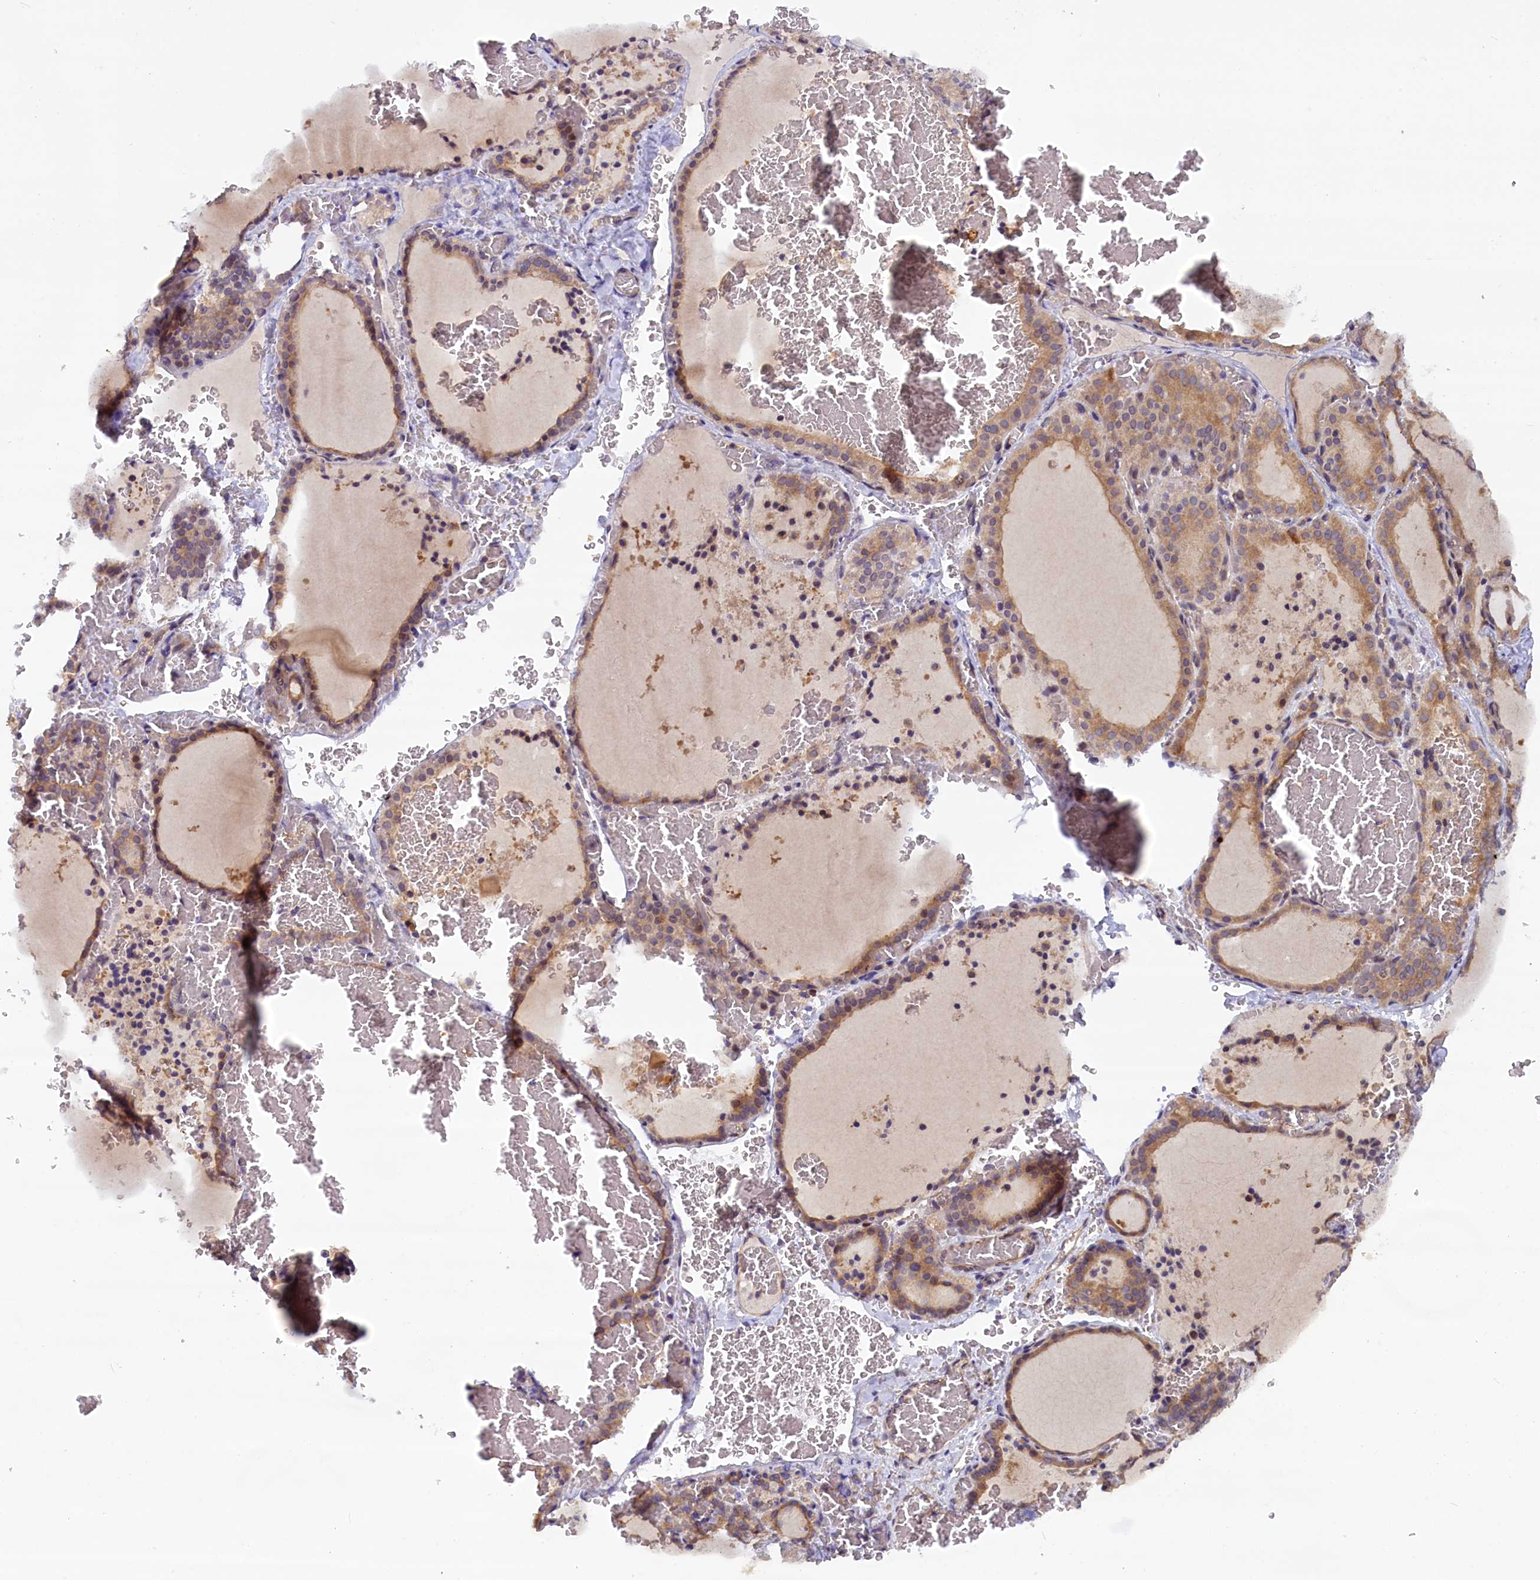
{"staining": {"intensity": "moderate", "quantity": ">75%", "location": "cytoplasmic/membranous"}, "tissue": "thyroid gland", "cell_type": "Glandular cells", "image_type": "normal", "snomed": [{"axis": "morphology", "description": "Normal tissue, NOS"}, {"axis": "topography", "description": "Thyroid gland"}], "caption": "Protein expression analysis of unremarkable thyroid gland exhibits moderate cytoplasmic/membranous positivity in about >75% of glandular cells.", "gene": "CCDC9B", "patient": {"sex": "female", "age": 39}}